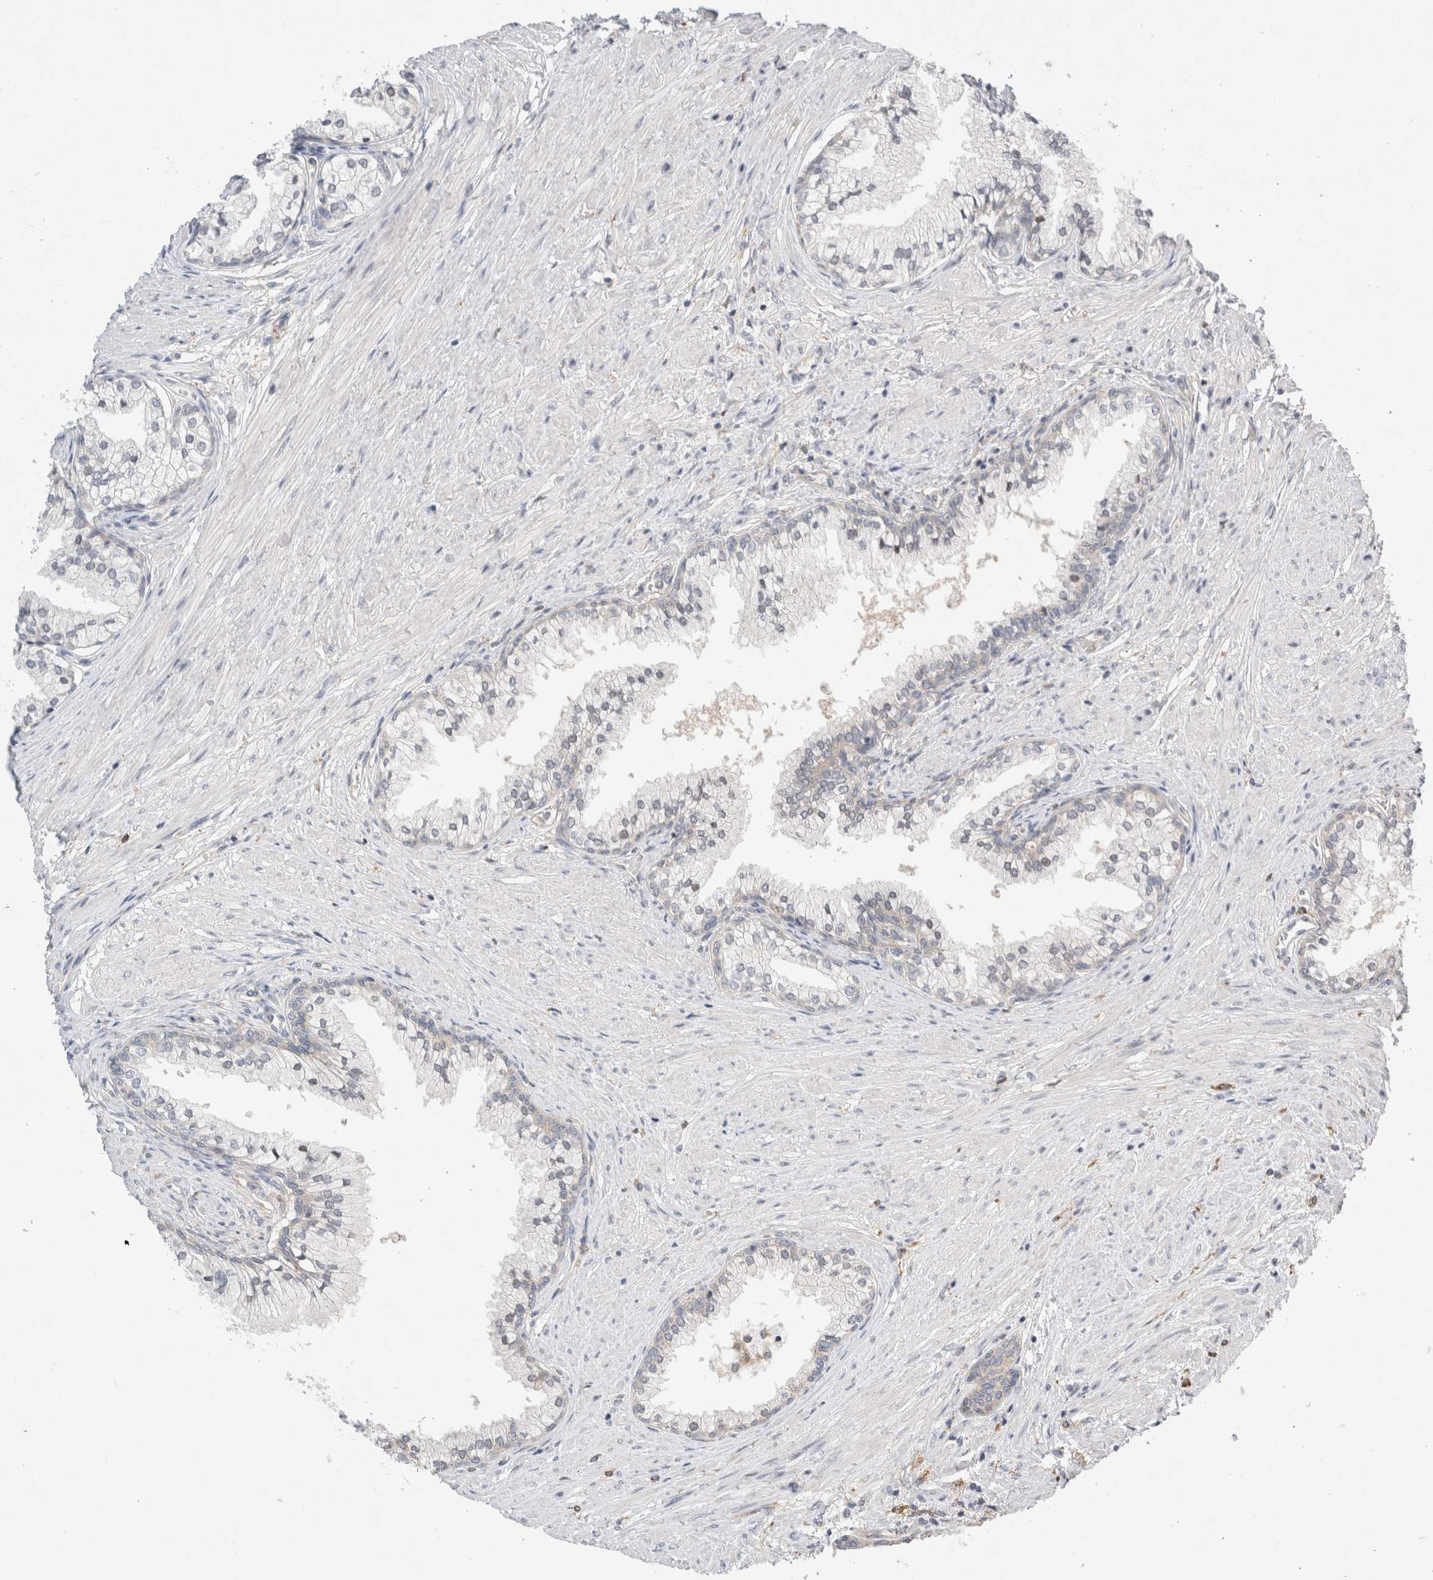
{"staining": {"intensity": "weak", "quantity": "<25%", "location": "cytoplasmic/membranous"}, "tissue": "prostate cancer", "cell_type": "Tumor cells", "image_type": "cancer", "snomed": [{"axis": "morphology", "description": "Adenocarcinoma, High grade"}, {"axis": "topography", "description": "Prostate"}], "caption": "DAB immunohistochemical staining of adenocarcinoma (high-grade) (prostate) reveals no significant staining in tumor cells.", "gene": "CDCA7L", "patient": {"sex": "male", "age": 61}}